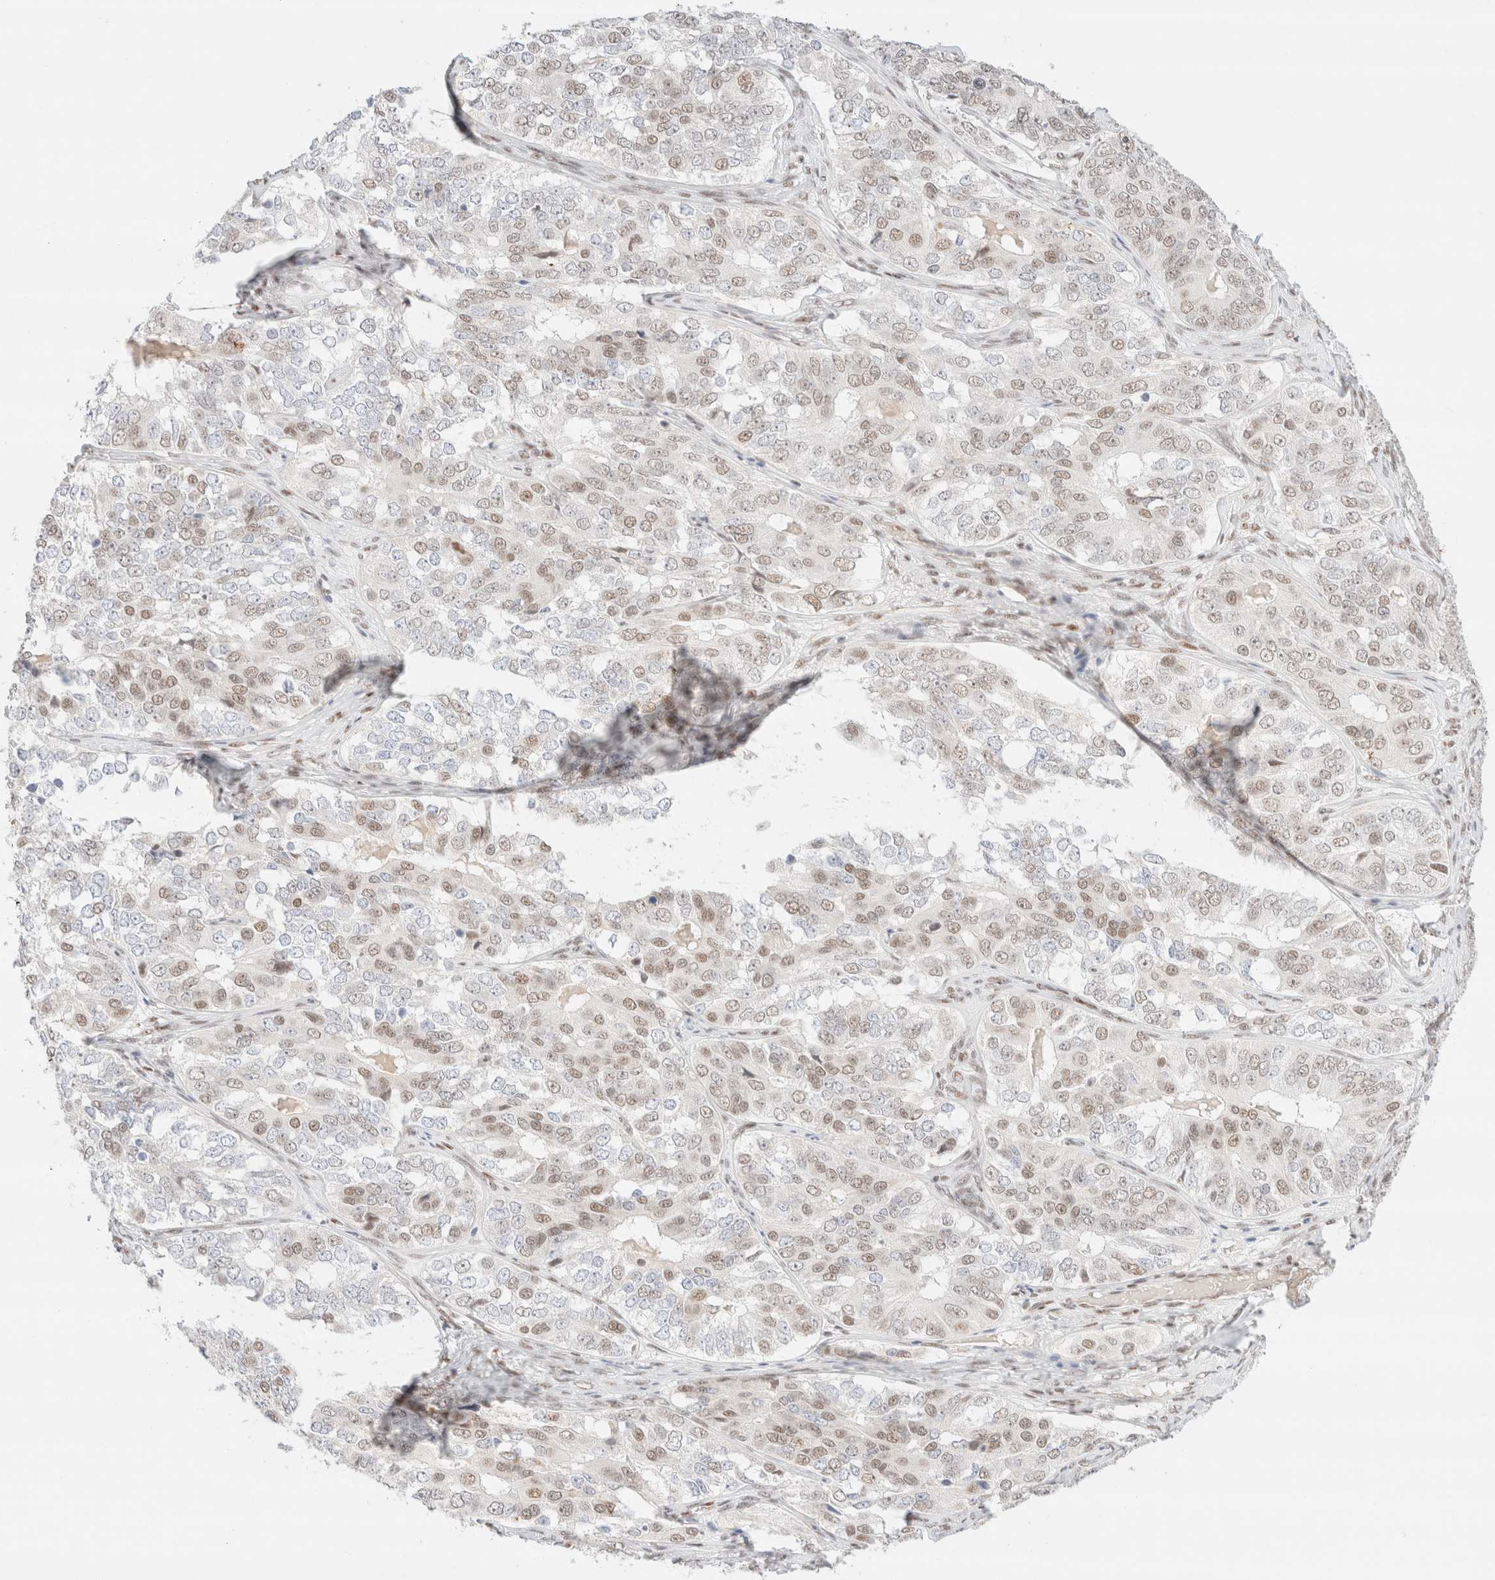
{"staining": {"intensity": "weak", "quantity": ">75%", "location": "nuclear"}, "tissue": "ovarian cancer", "cell_type": "Tumor cells", "image_type": "cancer", "snomed": [{"axis": "morphology", "description": "Carcinoma, endometroid"}, {"axis": "topography", "description": "Ovary"}], "caption": "Protein expression analysis of ovarian endometroid carcinoma demonstrates weak nuclear positivity in approximately >75% of tumor cells.", "gene": "CIC", "patient": {"sex": "female", "age": 51}}